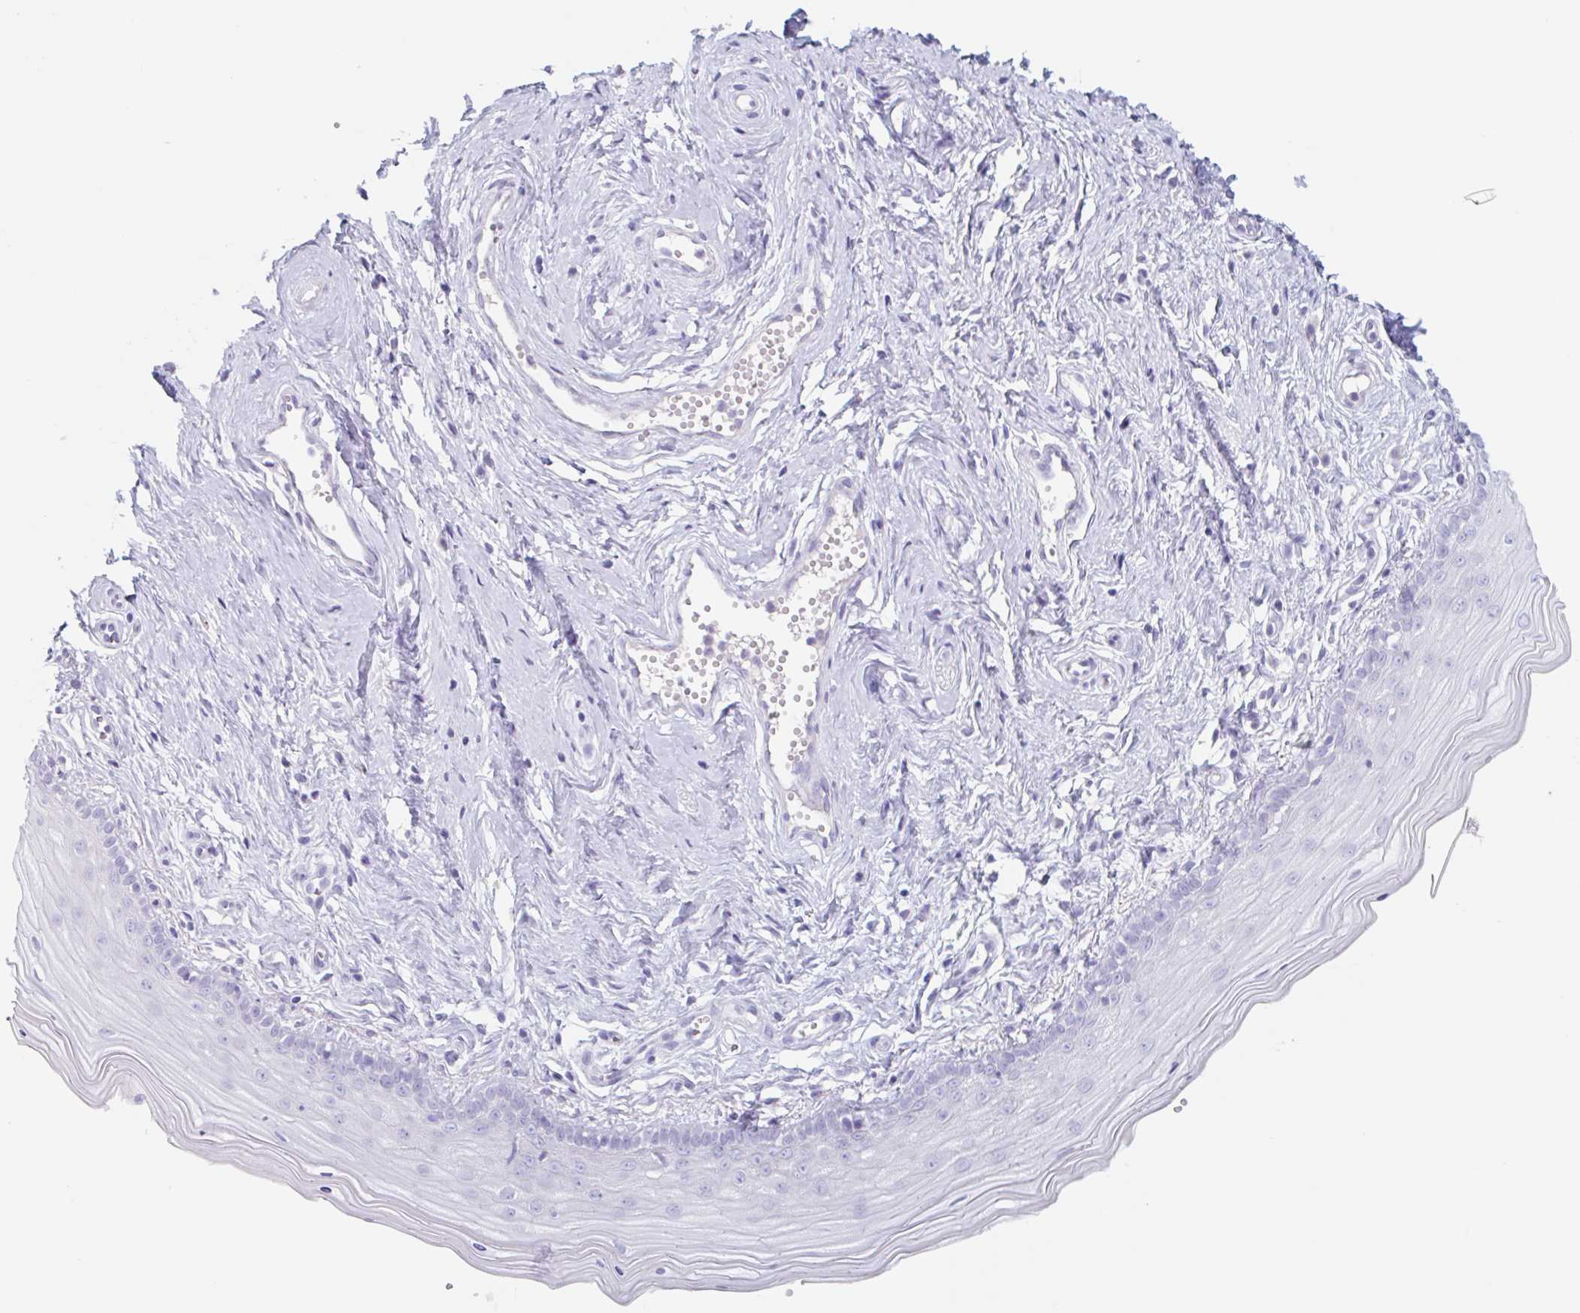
{"staining": {"intensity": "negative", "quantity": "none", "location": "none"}, "tissue": "vagina", "cell_type": "Squamous epithelial cells", "image_type": "normal", "snomed": [{"axis": "morphology", "description": "Normal tissue, NOS"}, {"axis": "topography", "description": "Vagina"}], "caption": "Immunohistochemistry micrograph of unremarkable vagina stained for a protein (brown), which reveals no positivity in squamous epithelial cells. The staining was performed using DAB (3,3'-diaminobenzidine) to visualize the protein expression in brown, while the nuclei were stained in blue with hematoxylin (Magnification: 20x).", "gene": "EMC4", "patient": {"sex": "female", "age": 38}}